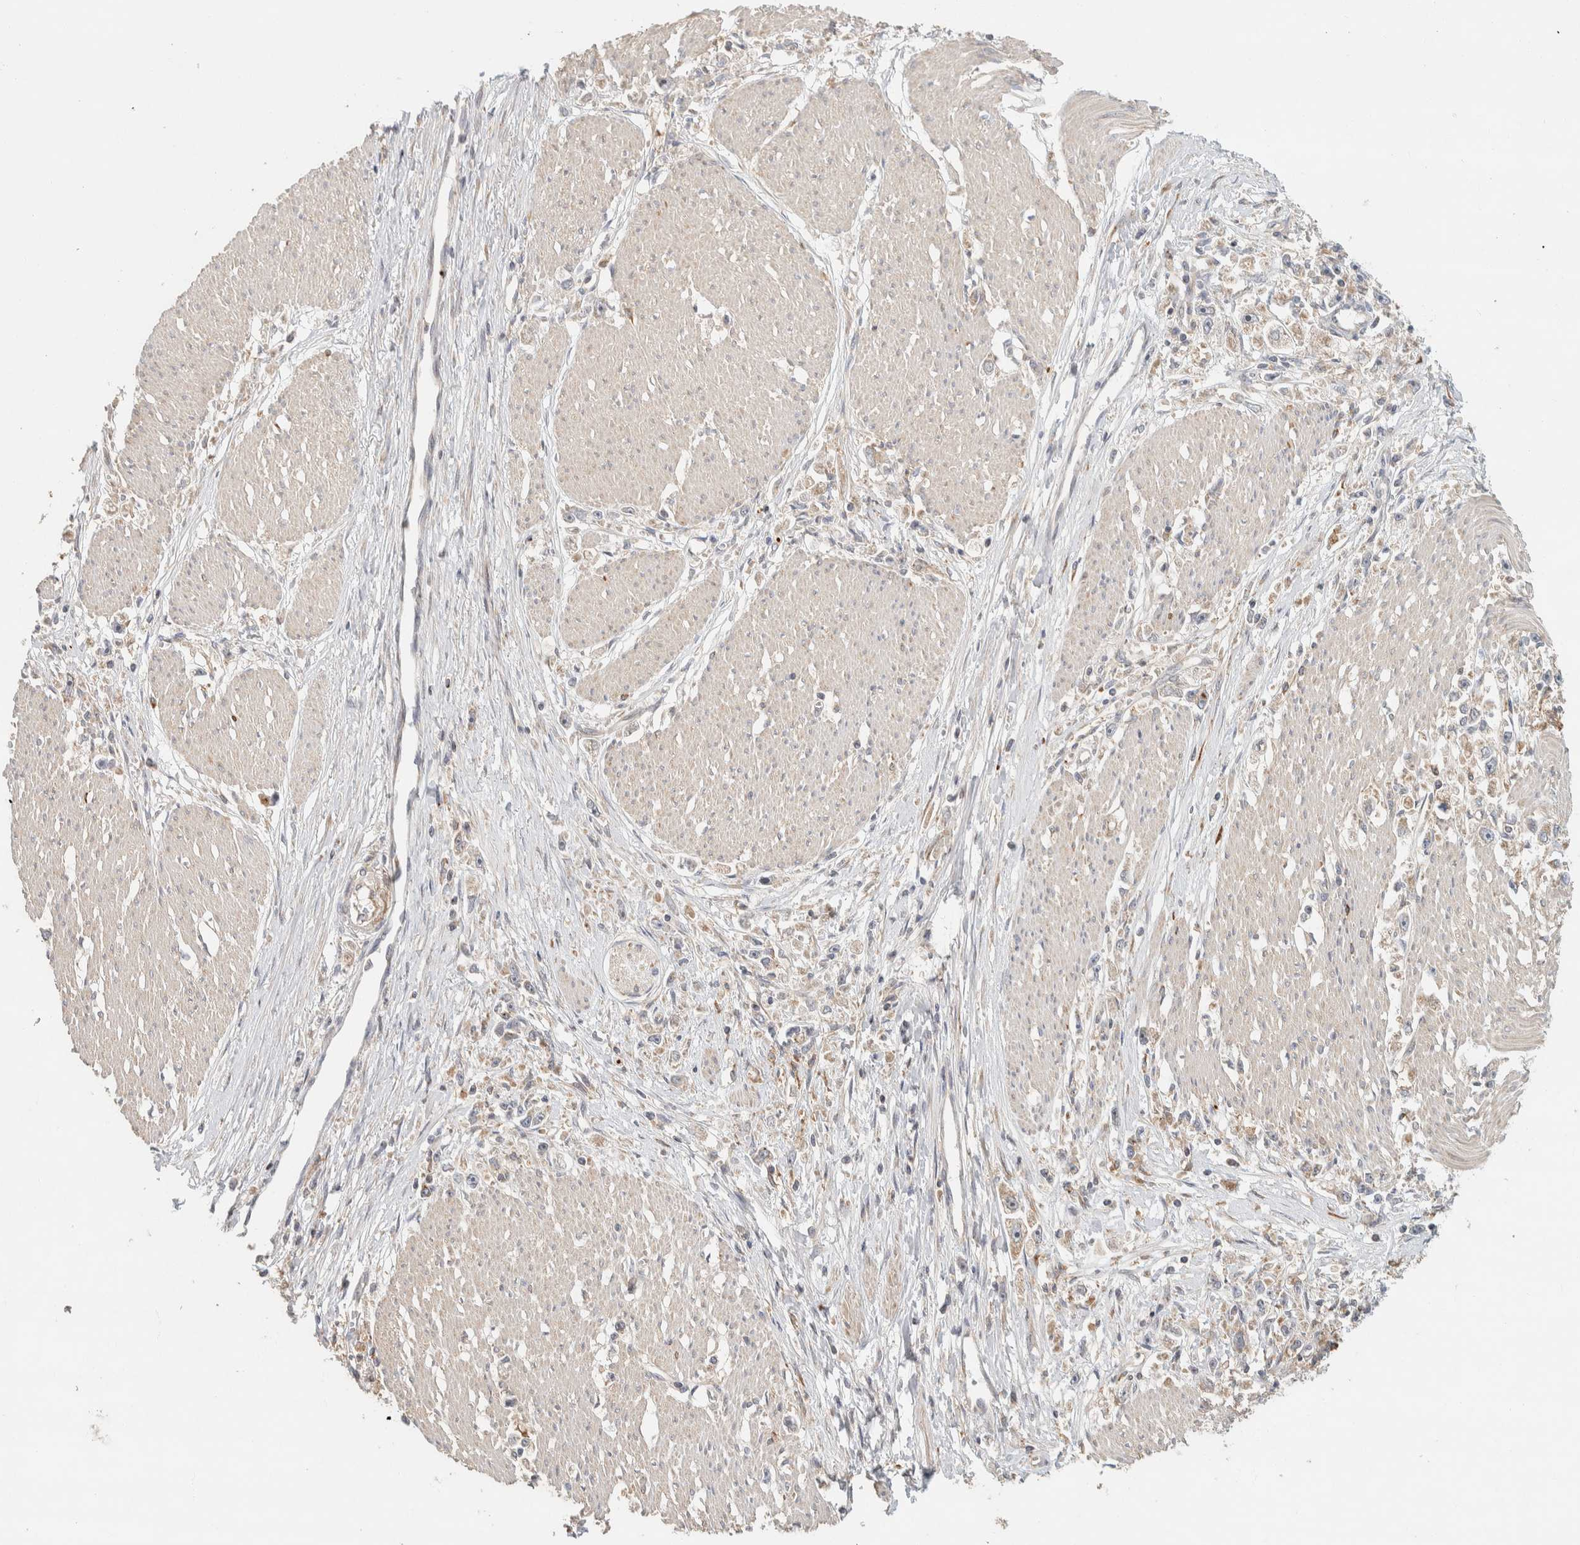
{"staining": {"intensity": "weak", "quantity": "25%-75%", "location": "cytoplasmic/membranous"}, "tissue": "stomach cancer", "cell_type": "Tumor cells", "image_type": "cancer", "snomed": [{"axis": "morphology", "description": "Adenocarcinoma, NOS"}, {"axis": "topography", "description": "Stomach"}], "caption": "Human stomach cancer (adenocarcinoma) stained for a protein (brown) displays weak cytoplasmic/membranous positive expression in about 25%-75% of tumor cells.", "gene": "KIF9", "patient": {"sex": "female", "age": 59}}